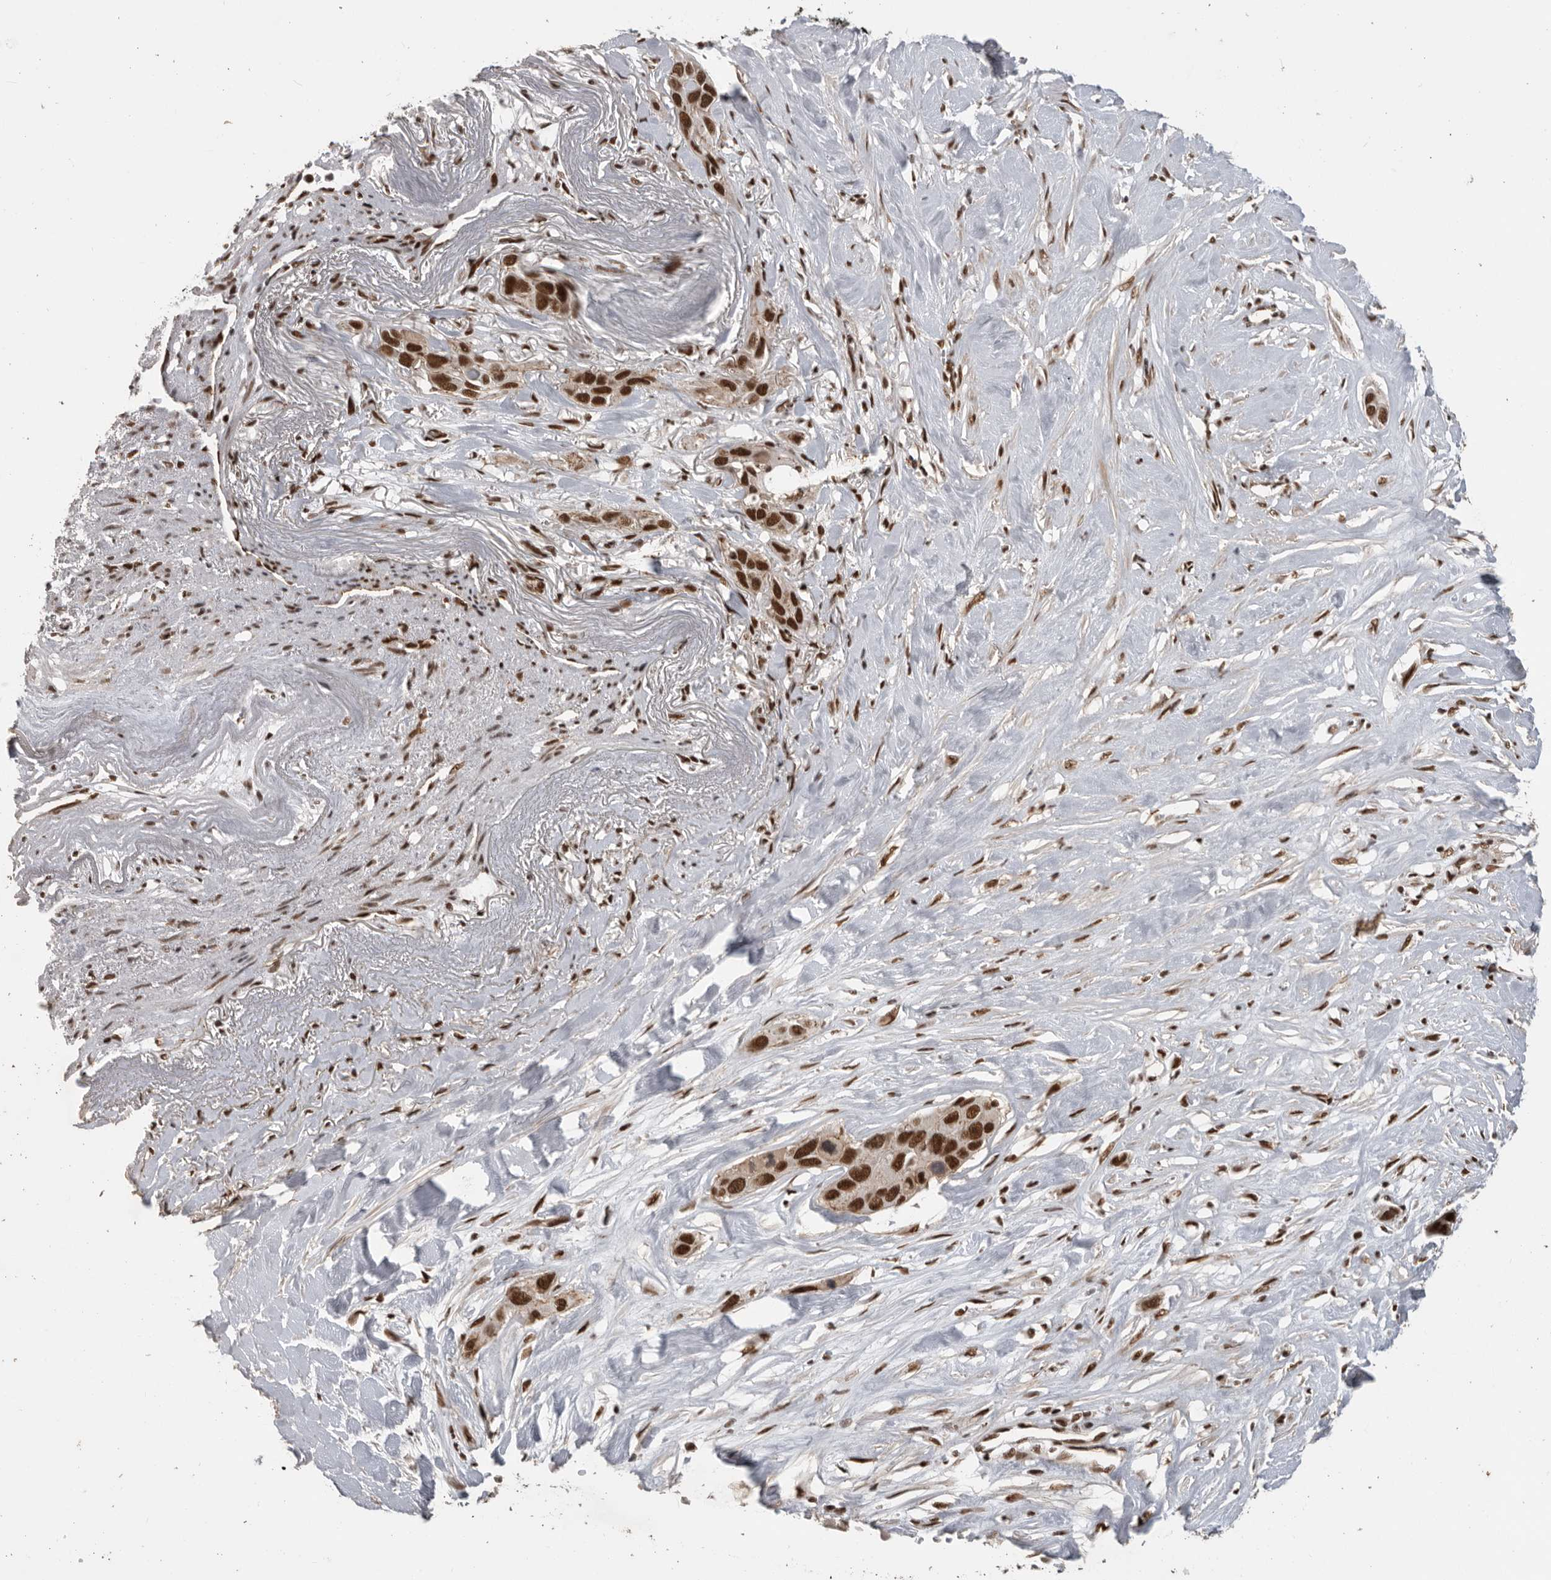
{"staining": {"intensity": "strong", "quantity": ">75%", "location": "nuclear"}, "tissue": "pancreatic cancer", "cell_type": "Tumor cells", "image_type": "cancer", "snomed": [{"axis": "morphology", "description": "Adenocarcinoma, NOS"}, {"axis": "topography", "description": "Pancreas"}], "caption": "Protein analysis of pancreatic cancer tissue exhibits strong nuclear staining in approximately >75% of tumor cells. The staining was performed using DAB to visualize the protein expression in brown, while the nuclei were stained in blue with hematoxylin (Magnification: 20x).", "gene": "CBLL1", "patient": {"sex": "female", "age": 60}}